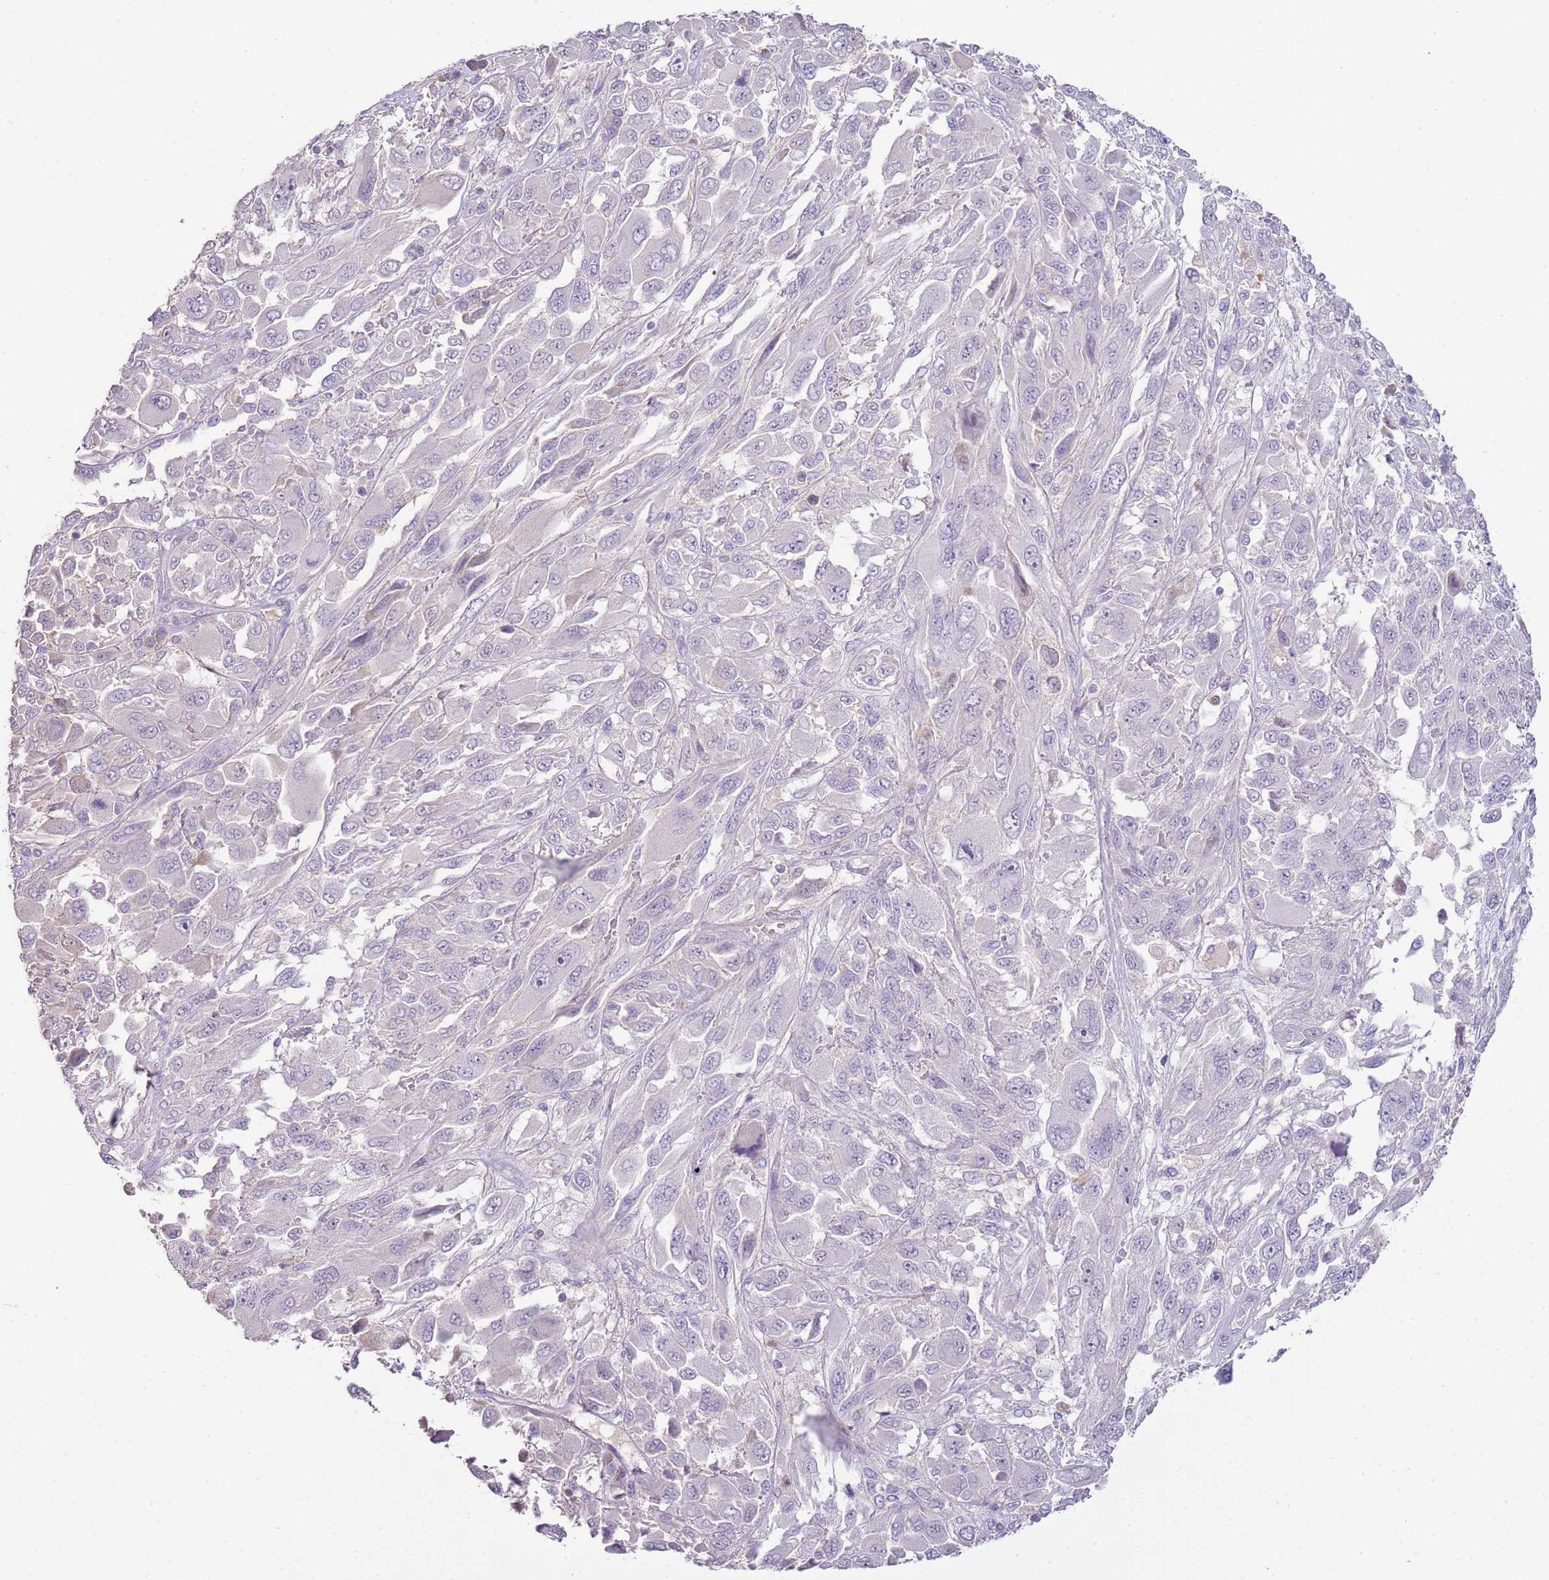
{"staining": {"intensity": "negative", "quantity": "none", "location": "none"}, "tissue": "melanoma", "cell_type": "Tumor cells", "image_type": "cancer", "snomed": [{"axis": "morphology", "description": "Malignant melanoma, NOS"}, {"axis": "topography", "description": "Skin"}], "caption": "Protein analysis of melanoma shows no significant positivity in tumor cells. The staining was performed using DAB to visualize the protein expression in brown, while the nuclei were stained in blue with hematoxylin (Magnification: 20x).", "gene": "IL2RG", "patient": {"sex": "female", "age": 91}}